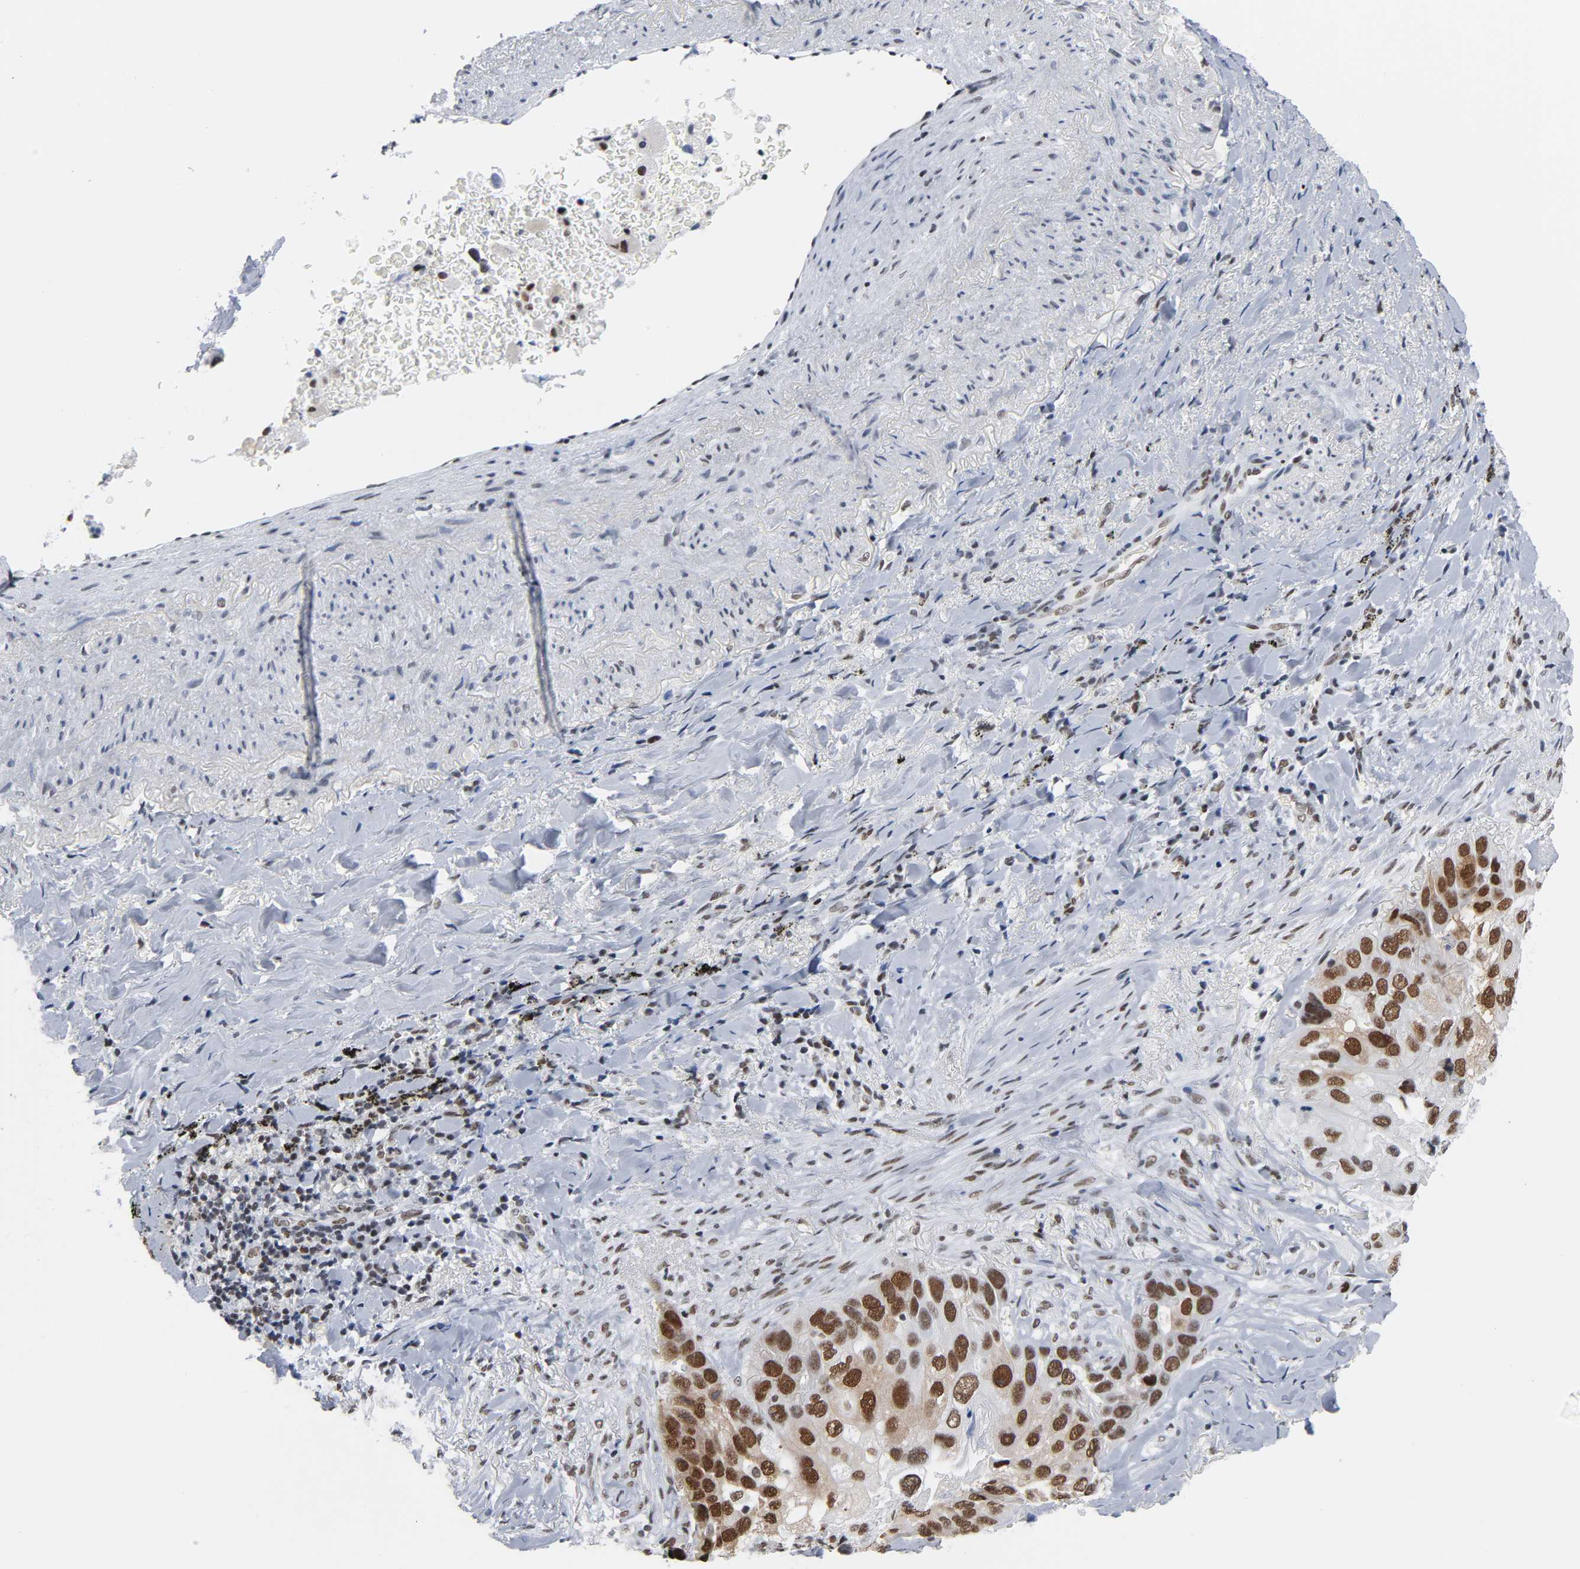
{"staining": {"intensity": "moderate", "quantity": ">75%", "location": "cytoplasmic/membranous,nuclear"}, "tissue": "lung cancer", "cell_type": "Tumor cells", "image_type": "cancer", "snomed": [{"axis": "morphology", "description": "Squamous cell carcinoma, NOS"}, {"axis": "topography", "description": "Lung"}], "caption": "A high-resolution micrograph shows immunohistochemistry staining of squamous cell carcinoma (lung), which displays moderate cytoplasmic/membranous and nuclear expression in about >75% of tumor cells.", "gene": "CSTF2", "patient": {"sex": "male", "age": 54}}